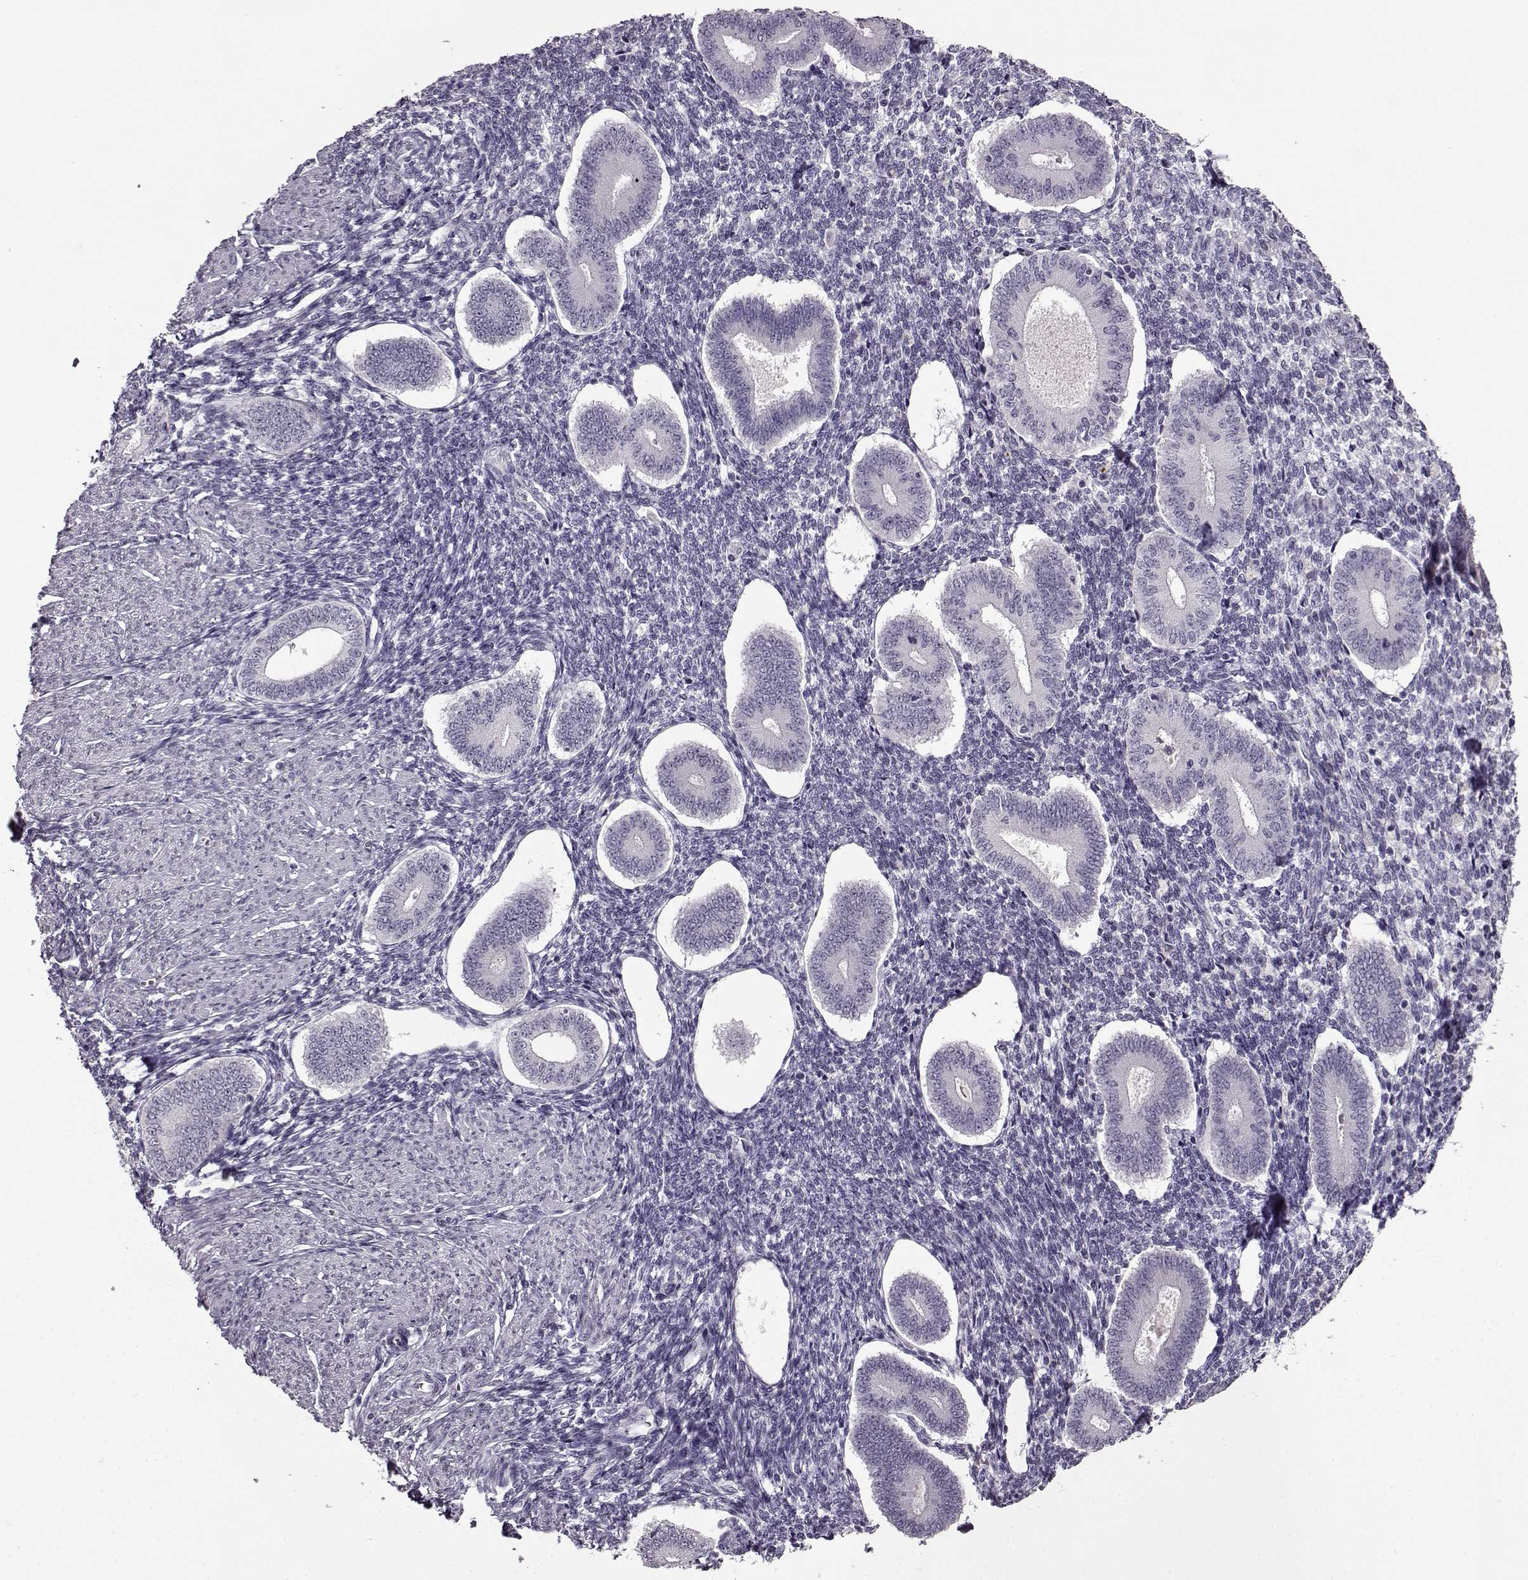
{"staining": {"intensity": "negative", "quantity": "none", "location": "none"}, "tissue": "endometrium", "cell_type": "Cells in endometrial stroma", "image_type": "normal", "snomed": [{"axis": "morphology", "description": "Normal tissue, NOS"}, {"axis": "topography", "description": "Endometrium"}], "caption": "This is an immunohistochemistry histopathology image of unremarkable endometrium. There is no staining in cells in endometrial stroma.", "gene": "FSHB", "patient": {"sex": "female", "age": 40}}